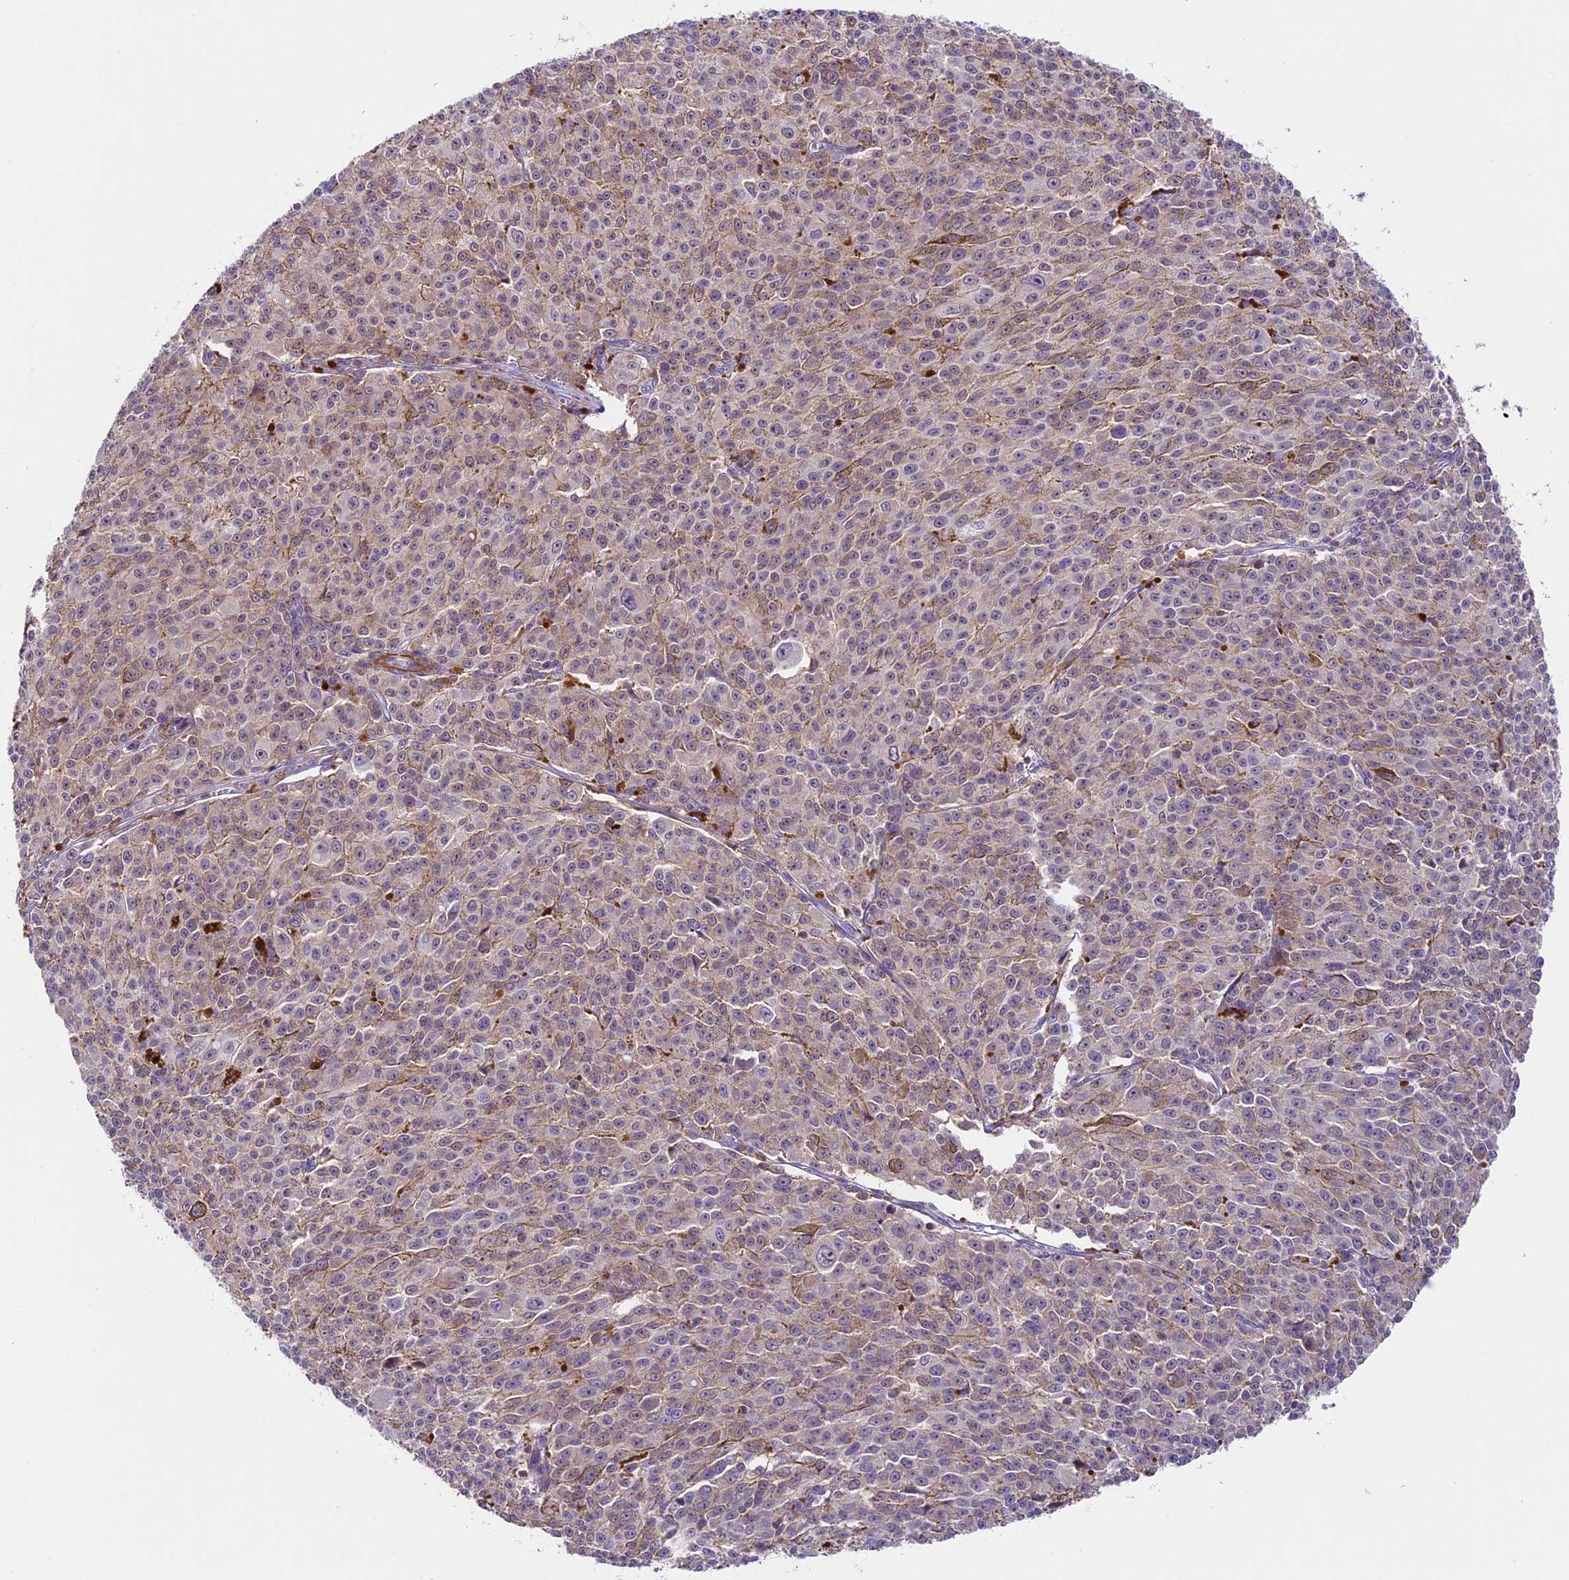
{"staining": {"intensity": "weak", "quantity": "25%-75%", "location": "cytoplasmic/membranous"}, "tissue": "melanoma", "cell_type": "Tumor cells", "image_type": "cancer", "snomed": [{"axis": "morphology", "description": "Malignant melanoma, NOS"}, {"axis": "topography", "description": "Skin"}], "caption": "About 25%-75% of tumor cells in human malignant melanoma reveal weak cytoplasmic/membranous protein expression as visualized by brown immunohistochemical staining.", "gene": "TBC1D1", "patient": {"sex": "female", "age": 52}}